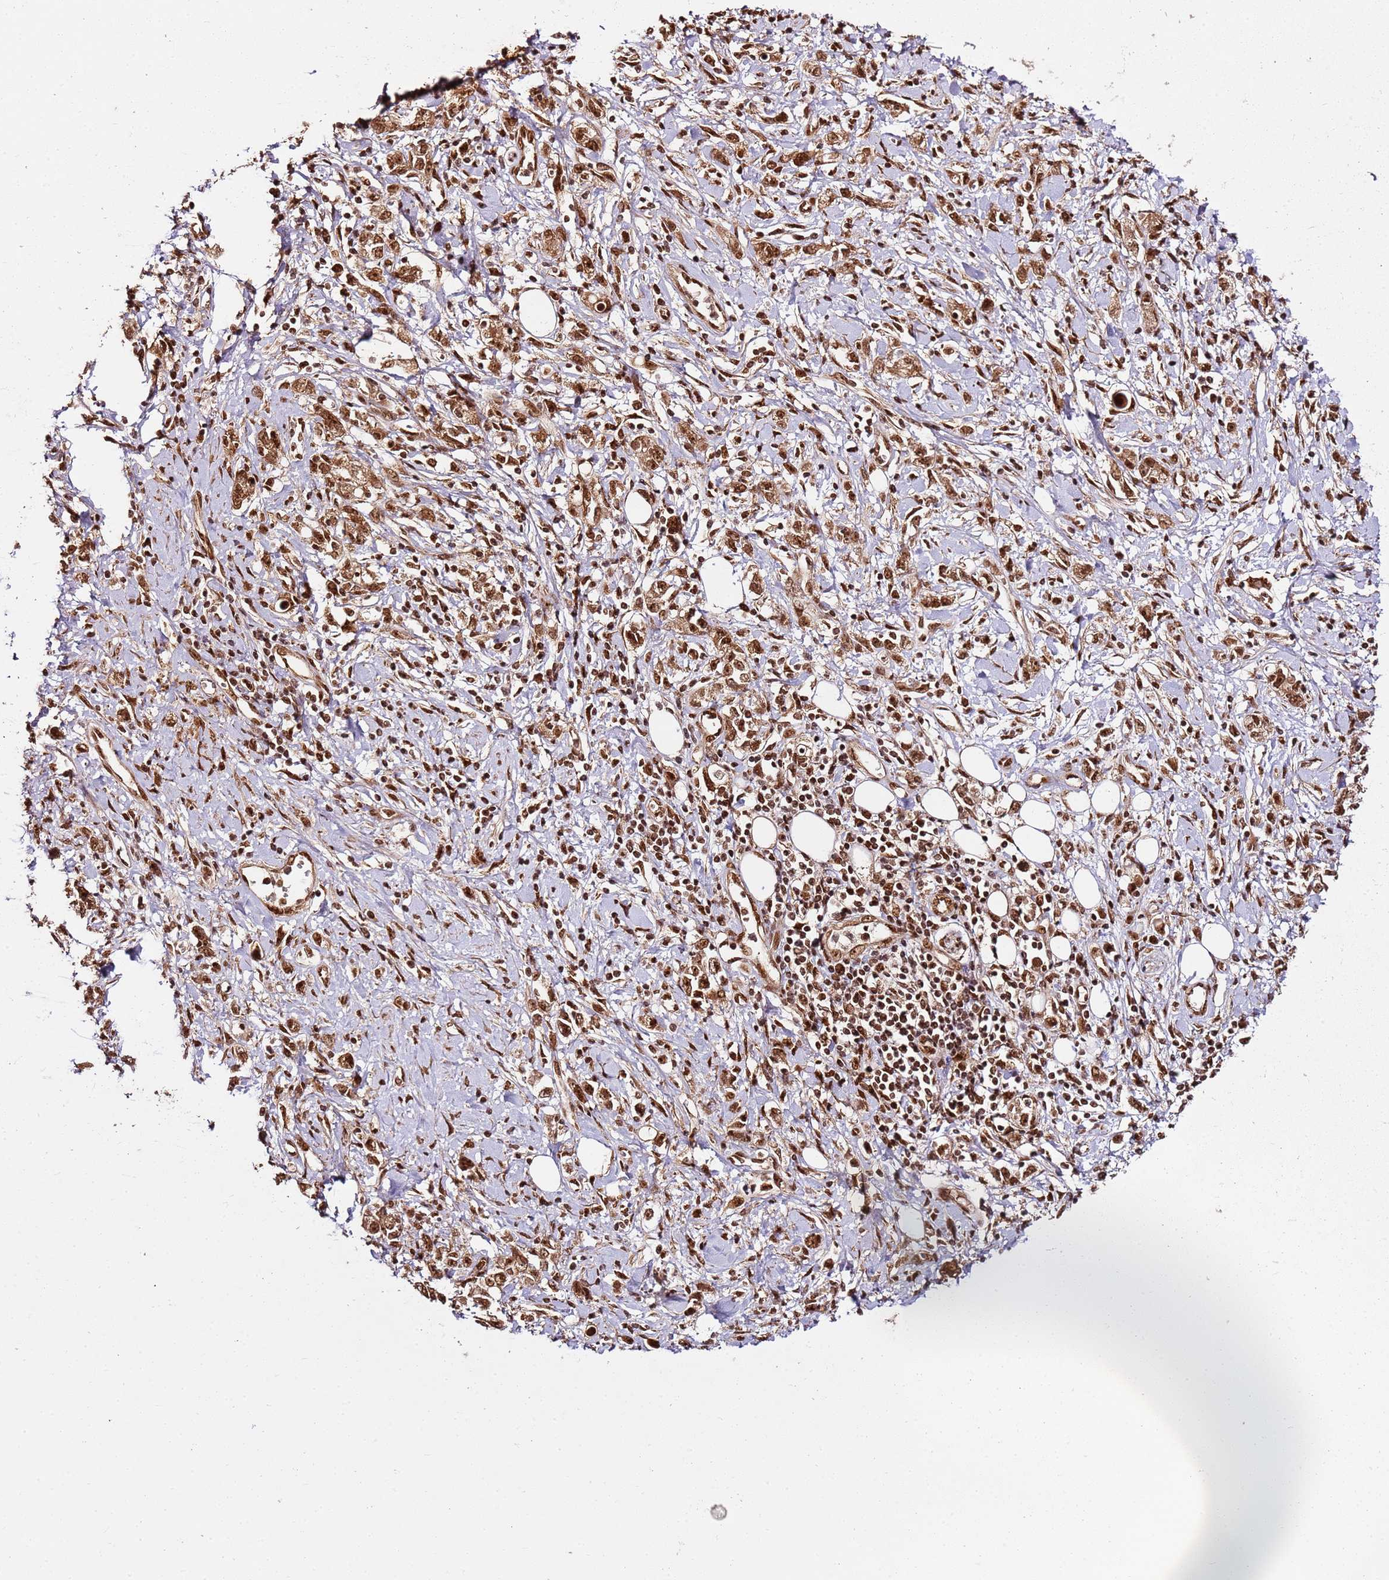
{"staining": {"intensity": "moderate", "quantity": ">75%", "location": "nuclear"}, "tissue": "stomach cancer", "cell_type": "Tumor cells", "image_type": "cancer", "snomed": [{"axis": "morphology", "description": "Adenocarcinoma, NOS"}, {"axis": "topography", "description": "Stomach"}], "caption": "Human stomach adenocarcinoma stained for a protein (brown) displays moderate nuclear positive positivity in approximately >75% of tumor cells.", "gene": "XRN2", "patient": {"sex": "female", "age": 76}}